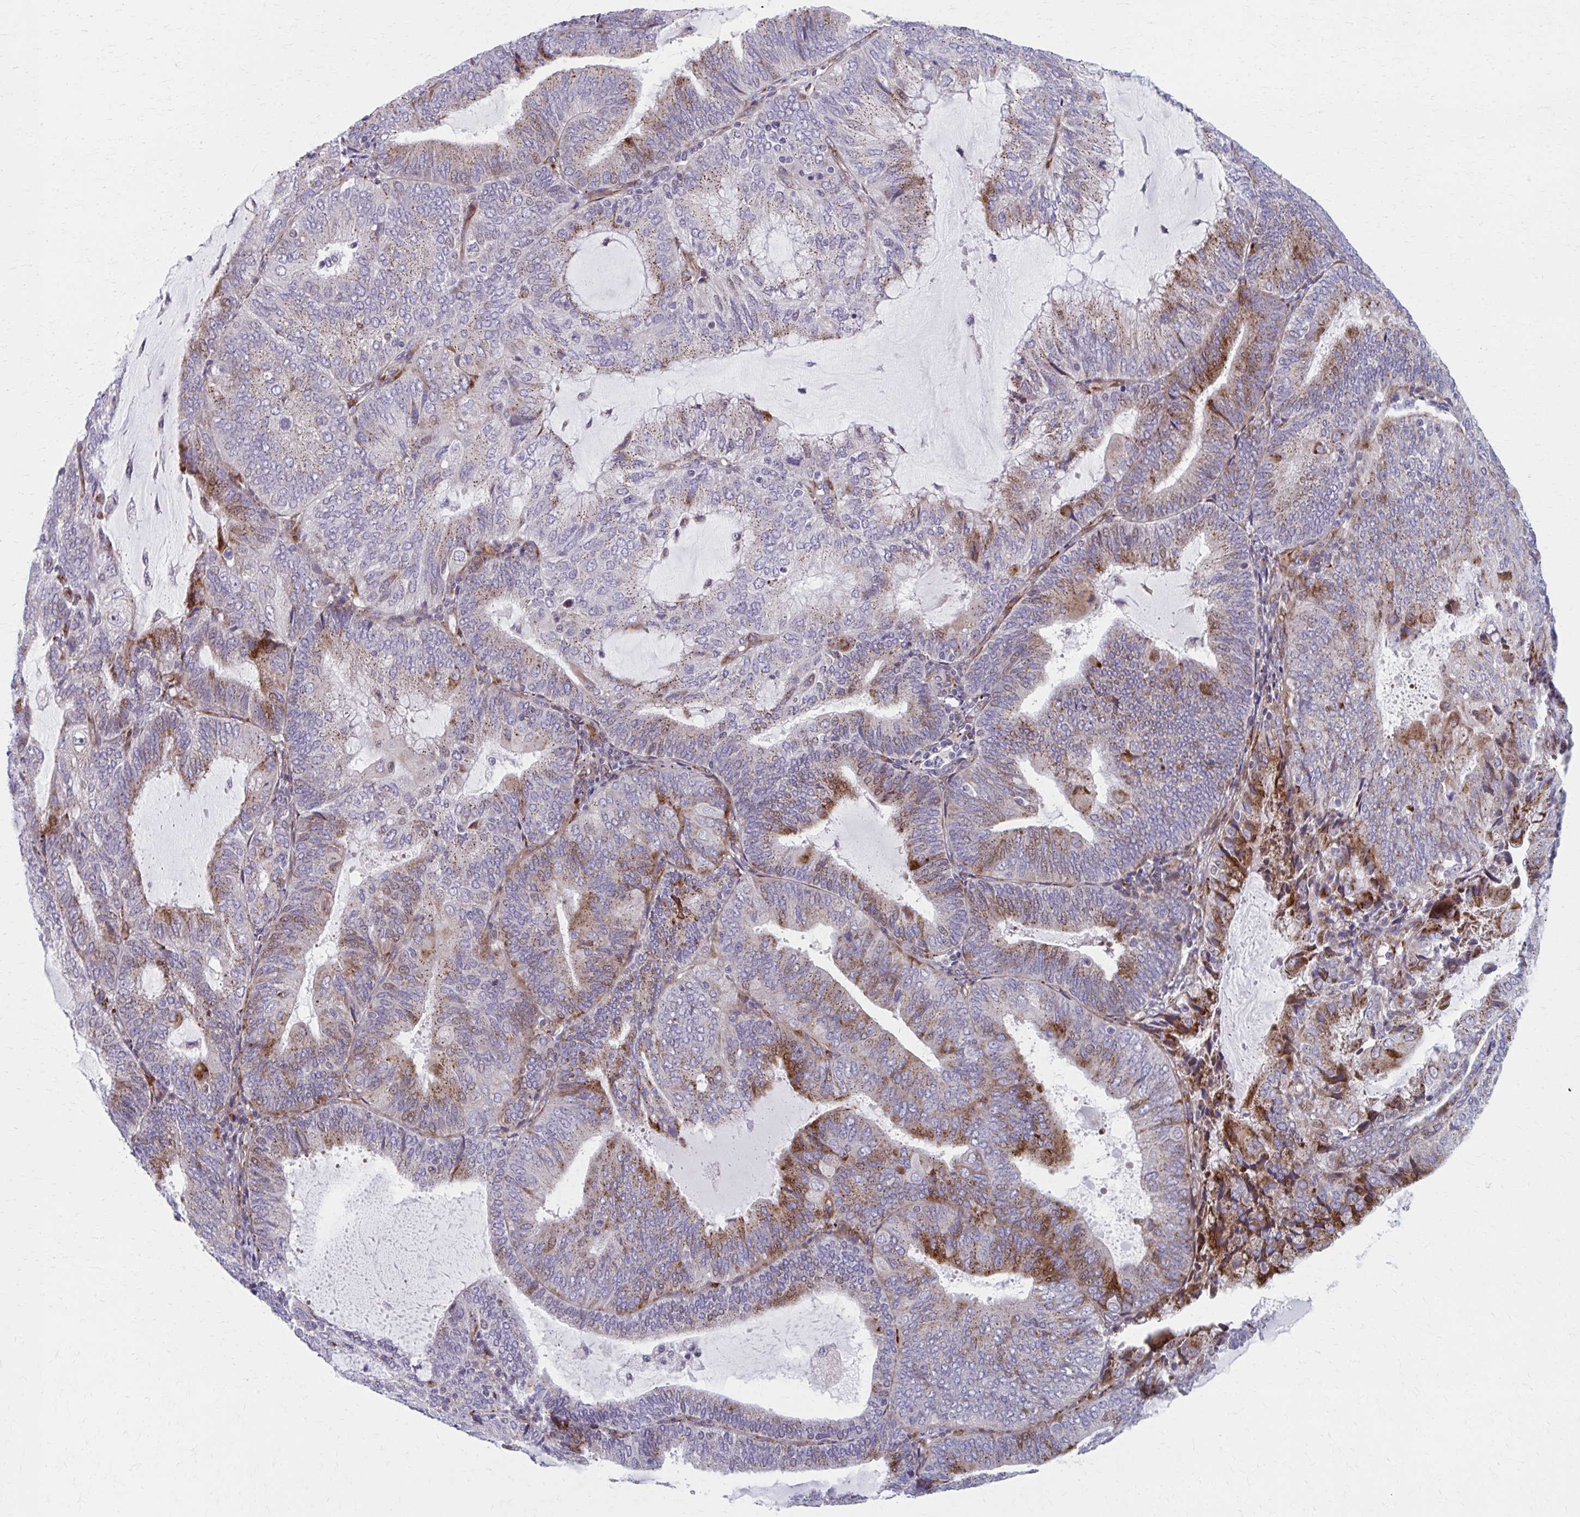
{"staining": {"intensity": "moderate", "quantity": "<25%", "location": "cytoplasmic/membranous"}, "tissue": "endometrial cancer", "cell_type": "Tumor cells", "image_type": "cancer", "snomed": [{"axis": "morphology", "description": "Adenocarcinoma, NOS"}, {"axis": "topography", "description": "Endometrium"}], "caption": "Immunohistochemical staining of endometrial cancer displays low levels of moderate cytoplasmic/membranous protein staining in about <25% of tumor cells.", "gene": "OLFM2", "patient": {"sex": "female", "age": 81}}